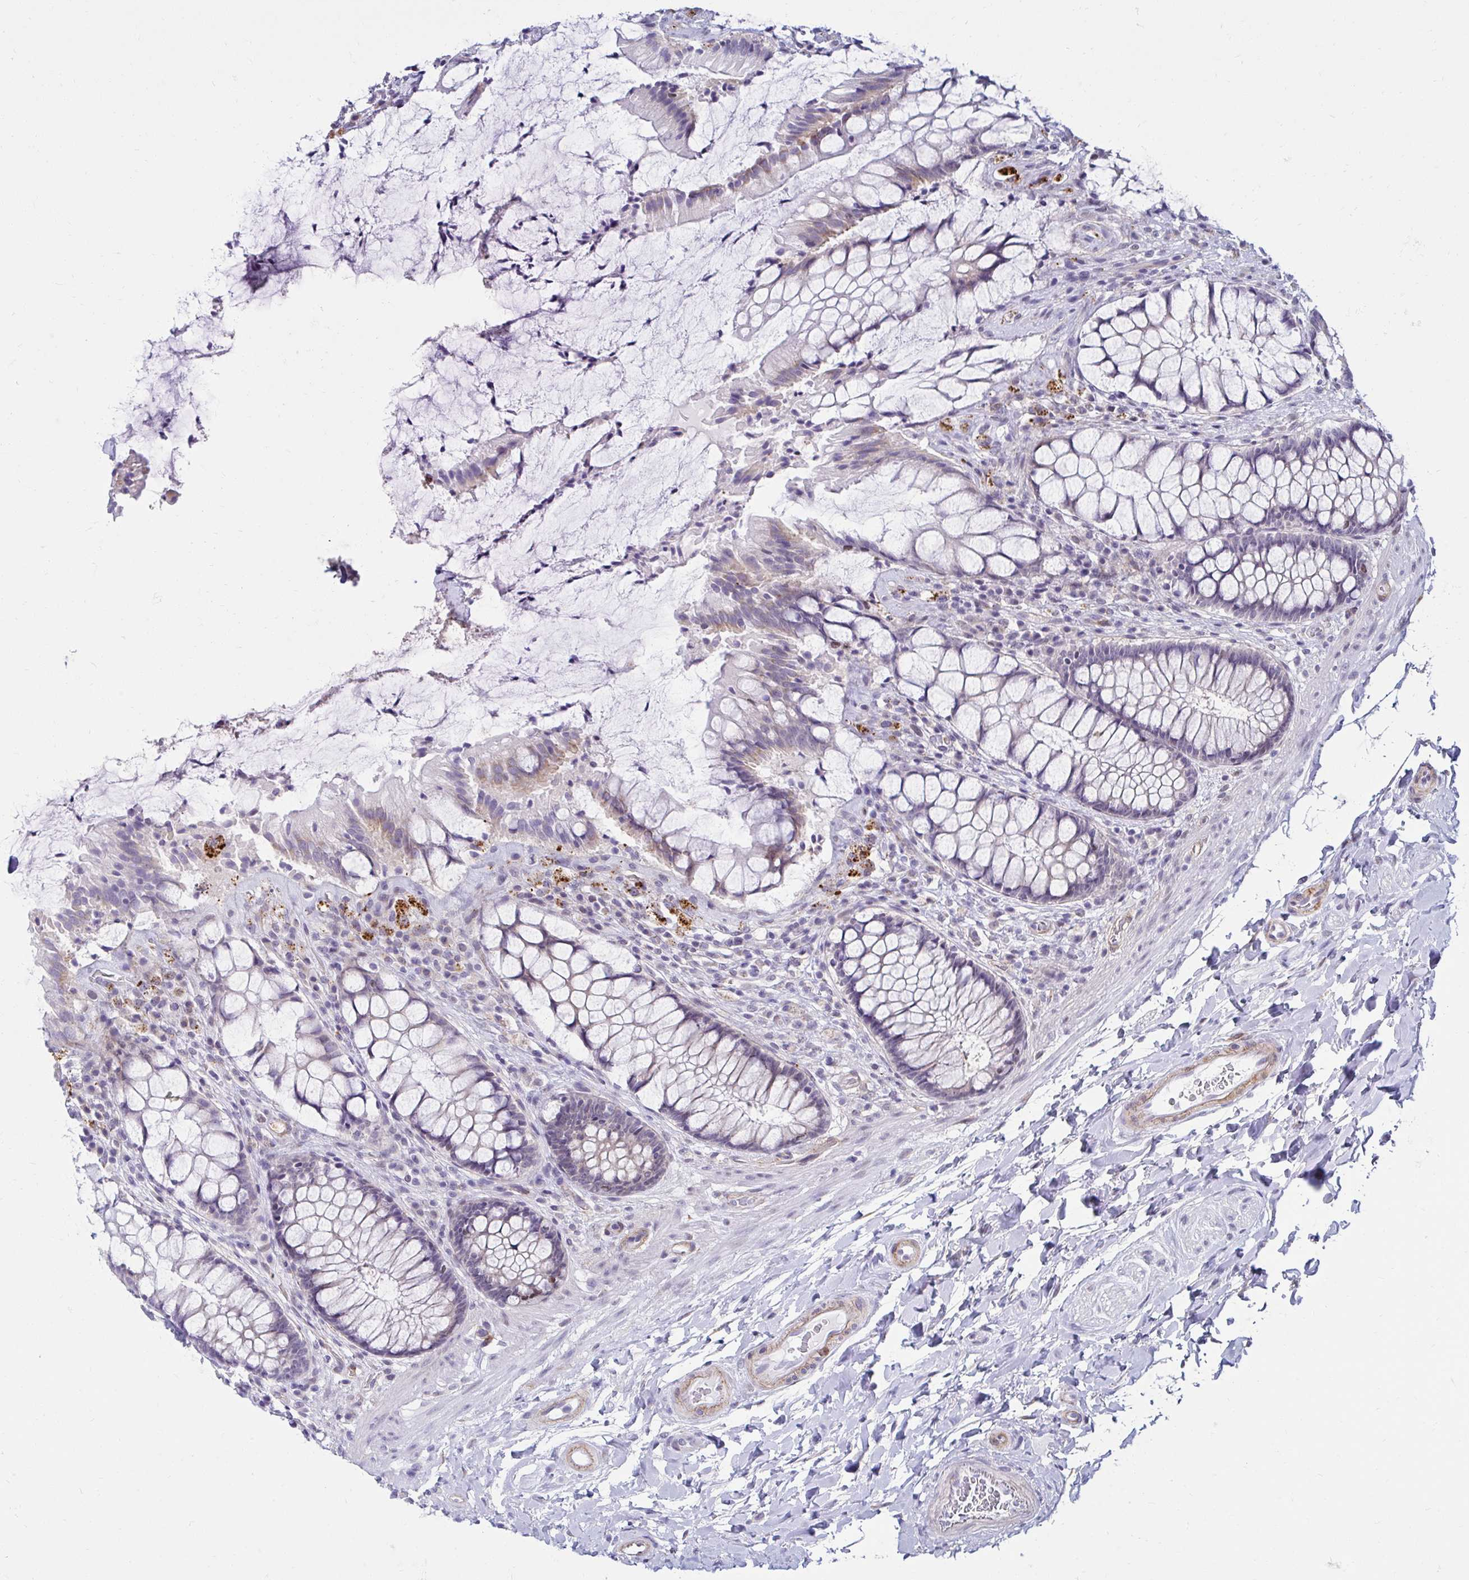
{"staining": {"intensity": "moderate", "quantity": "<25%", "location": "cytoplasmic/membranous"}, "tissue": "rectum", "cell_type": "Glandular cells", "image_type": "normal", "snomed": [{"axis": "morphology", "description": "Normal tissue, NOS"}, {"axis": "topography", "description": "Rectum"}], "caption": "The immunohistochemical stain highlights moderate cytoplasmic/membranous staining in glandular cells of unremarkable rectum.", "gene": "ANKRD62", "patient": {"sex": "female", "age": 58}}